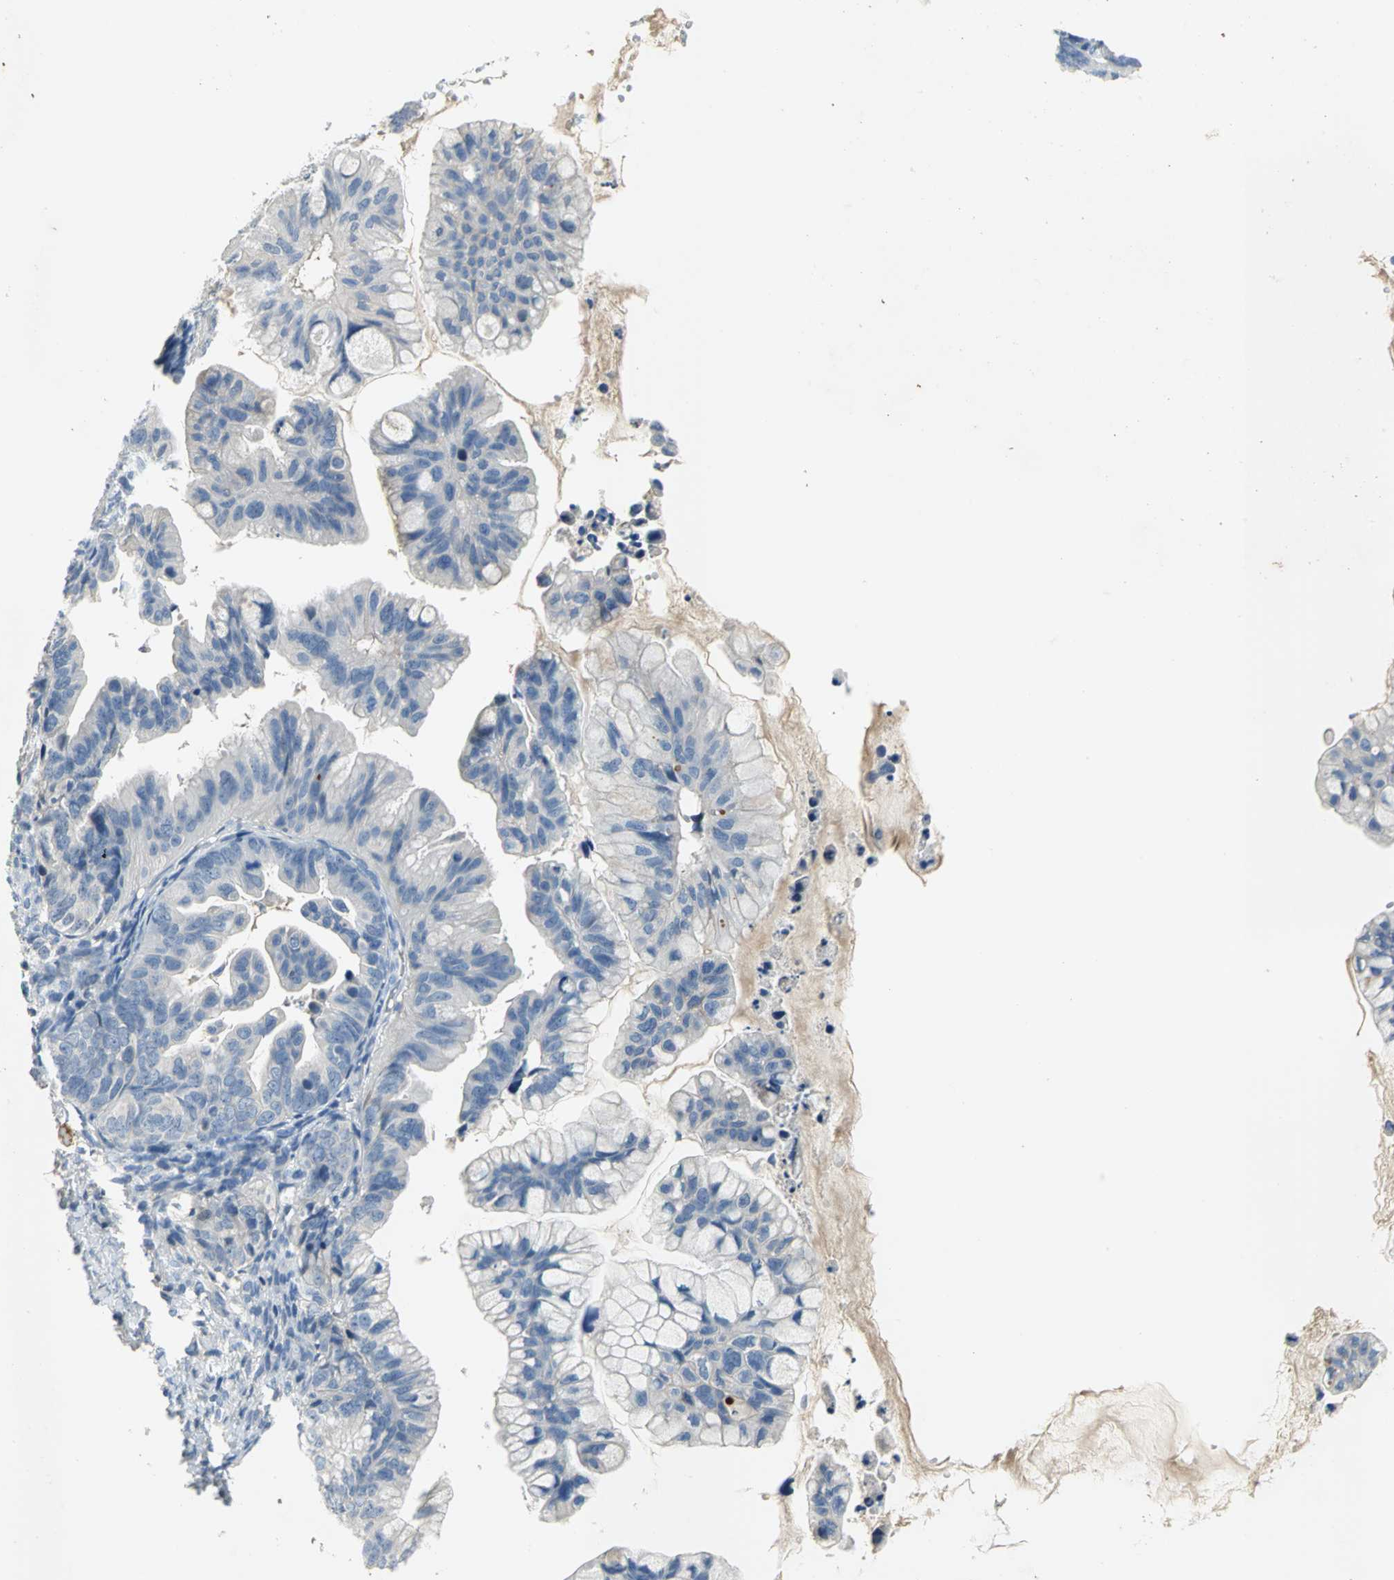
{"staining": {"intensity": "negative", "quantity": "none", "location": "none"}, "tissue": "ovarian cancer", "cell_type": "Tumor cells", "image_type": "cancer", "snomed": [{"axis": "morphology", "description": "Cystadenocarcinoma, mucinous, NOS"}, {"axis": "topography", "description": "Ovary"}], "caption": "Immunohistochemistry photomicrograph of neoplastic tissue: human ovarian cancer stained with DAB (3,3'-diaminobenzidine) exhibits no significant protein expression in tumor cells. (Immunohistochemistry, brightfield microscopy, high magnification).", "gene": "ZIC1", "patient": {"sex": "female", "age": 36}}